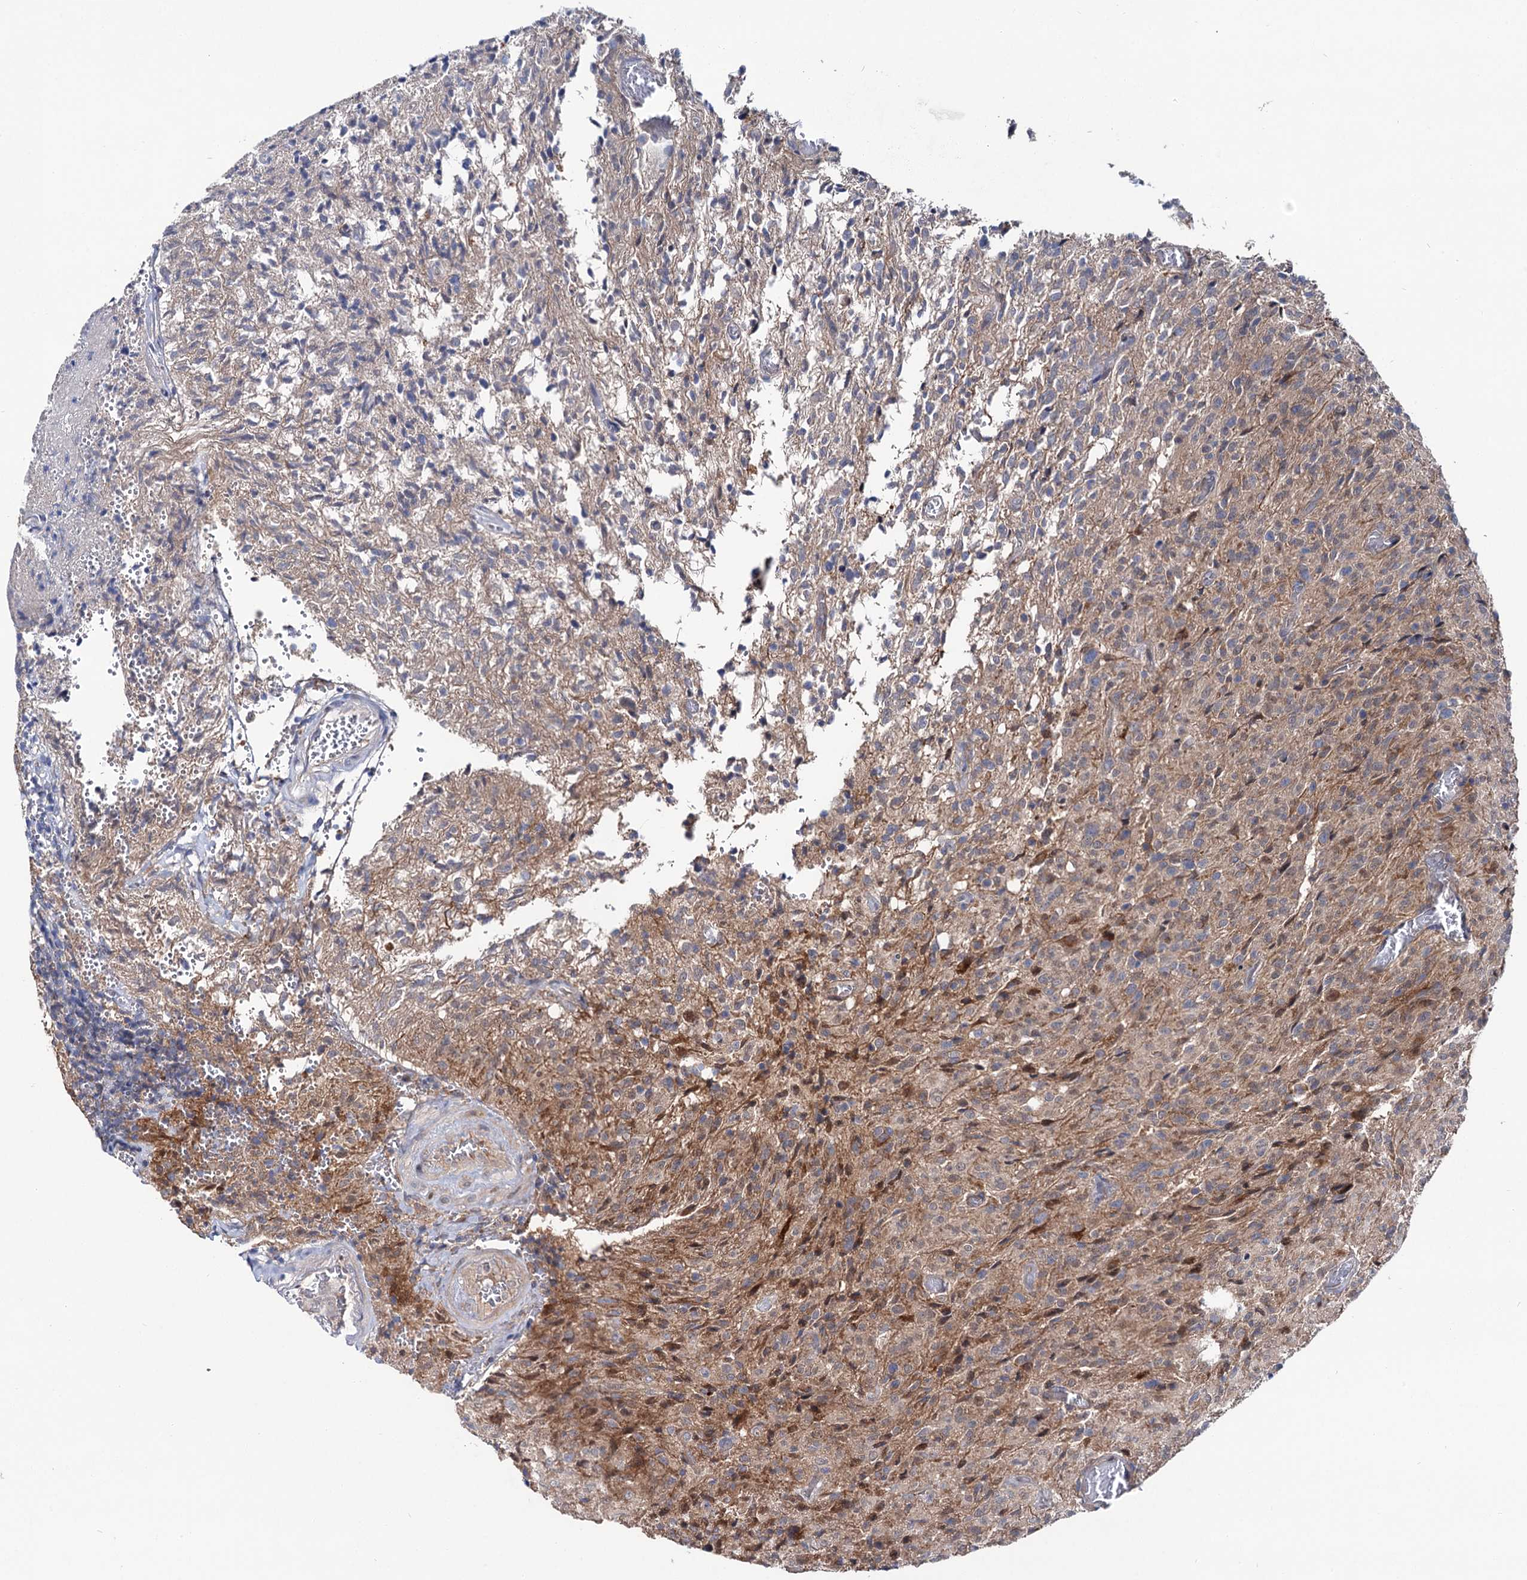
{"staining": {"intensity": "weak", "quantity": "<25%", "location": "cytoplasmic/membranous"}, "tissue": "glioma", "cell_type": "Tumor cells", "image_type": "cancer", "snomed": [{"axis": "morphology", "description": "Glioma, malignant, High grade"}, {"axis": "topography", "description": "Brain"}], "caption": "Malignant glioma (high-grade) stained for a protein using immunohistochemistry displays no staining tumor cells.", "gene": "NAA25", "patient": {"sex": "female", "age": 57}}